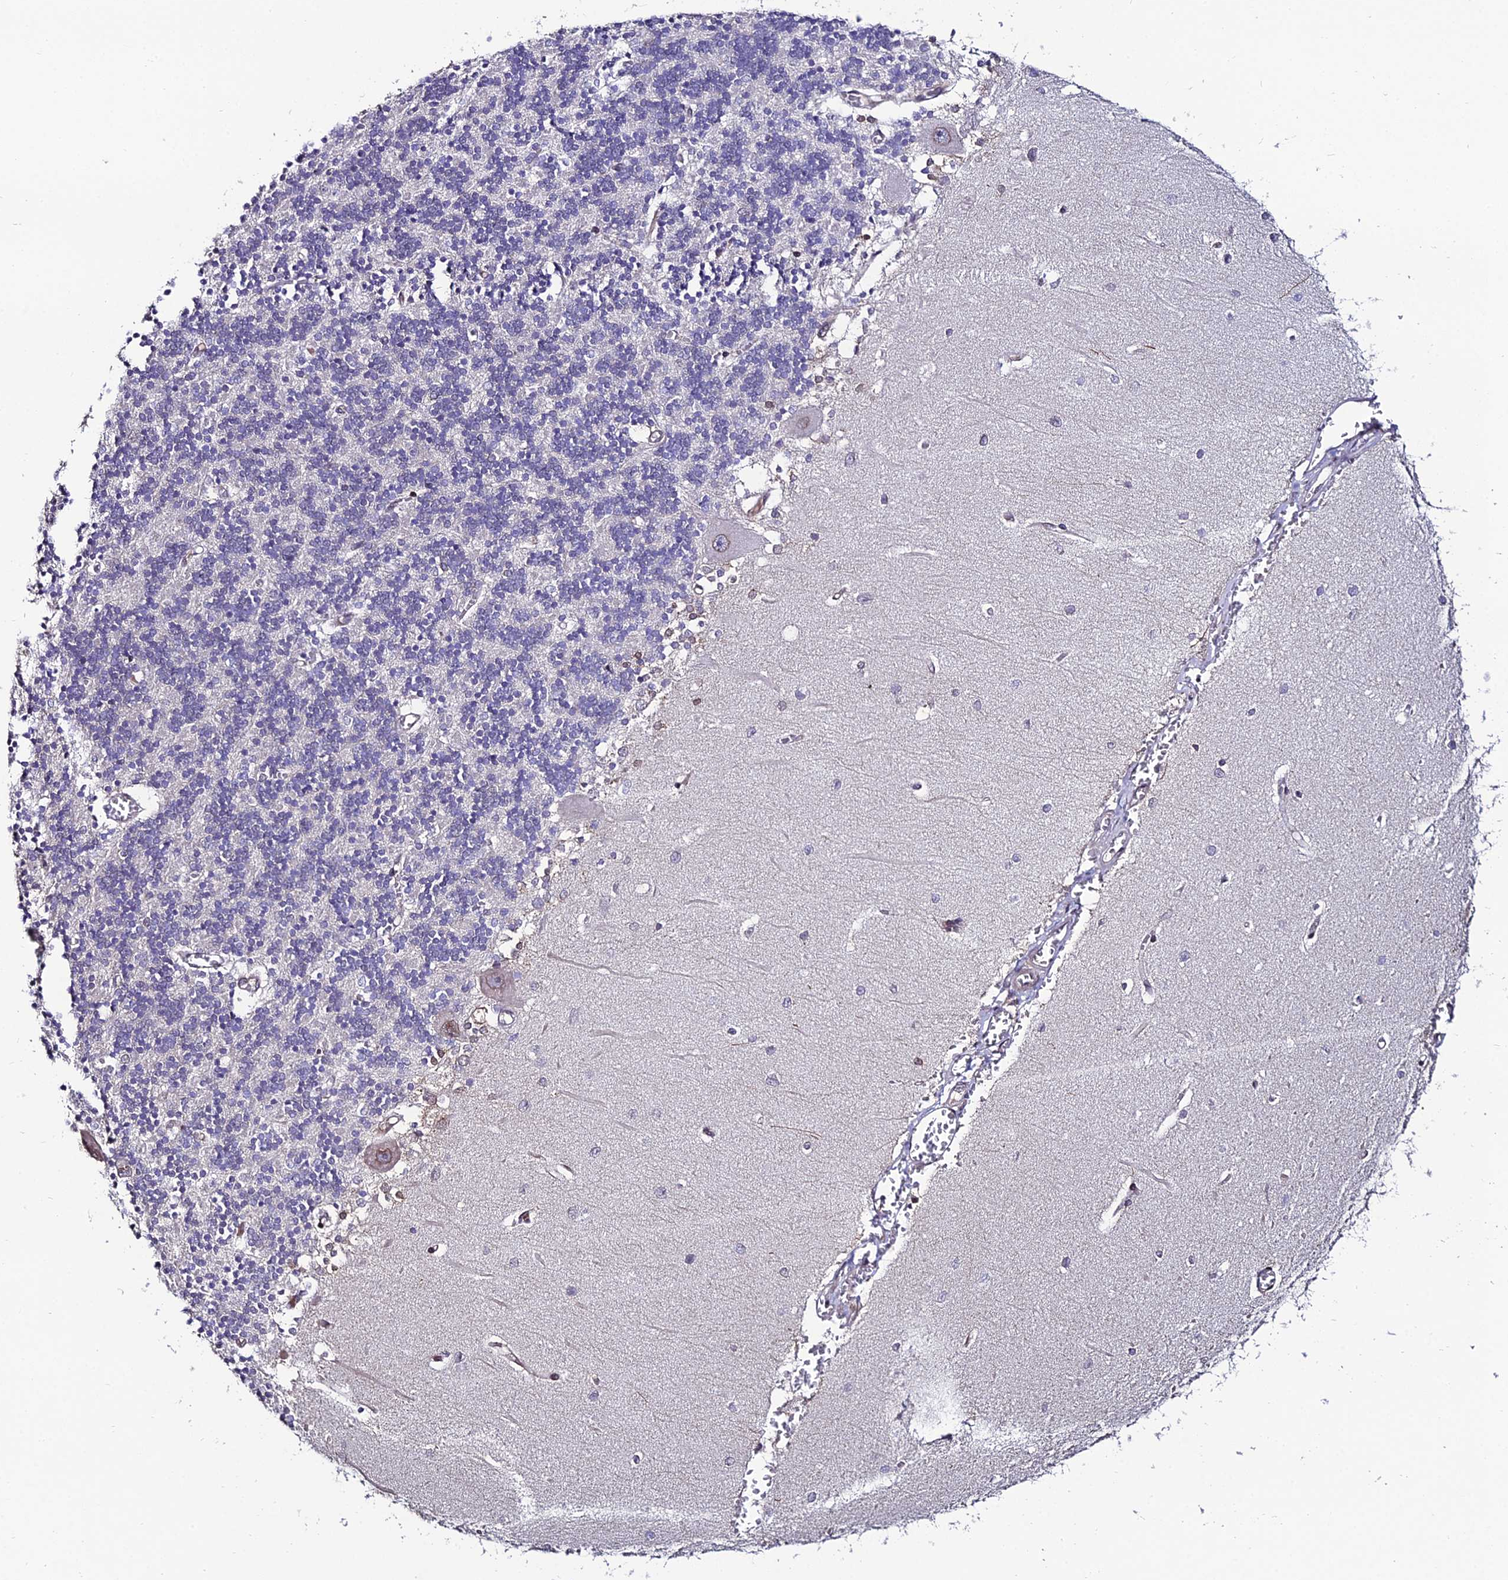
{"staining": {"intensity": "negative", "quantity": "none", "location": "none"}, "tissue": "cerebellum", "cell_type": "Cells in granular layer", "image_type": "normal", "snomed": [{"axis": "morphology", "description": "Normal tissue, NOS"}, {"axis": "topography", "description": "Cerebellum"}], "caption": "Protein analysis of normal cerebellum reveals no significant positivity in cells in granular layer. Brightfield microscopy of immunohistochemistry stained with DAB (3,3'-diaminobenzidine) (brown) and hematoxylin (blue), captured at high magnification.", "gene": "DDX19A", "patient": {"sex": "male", "age": 37}}